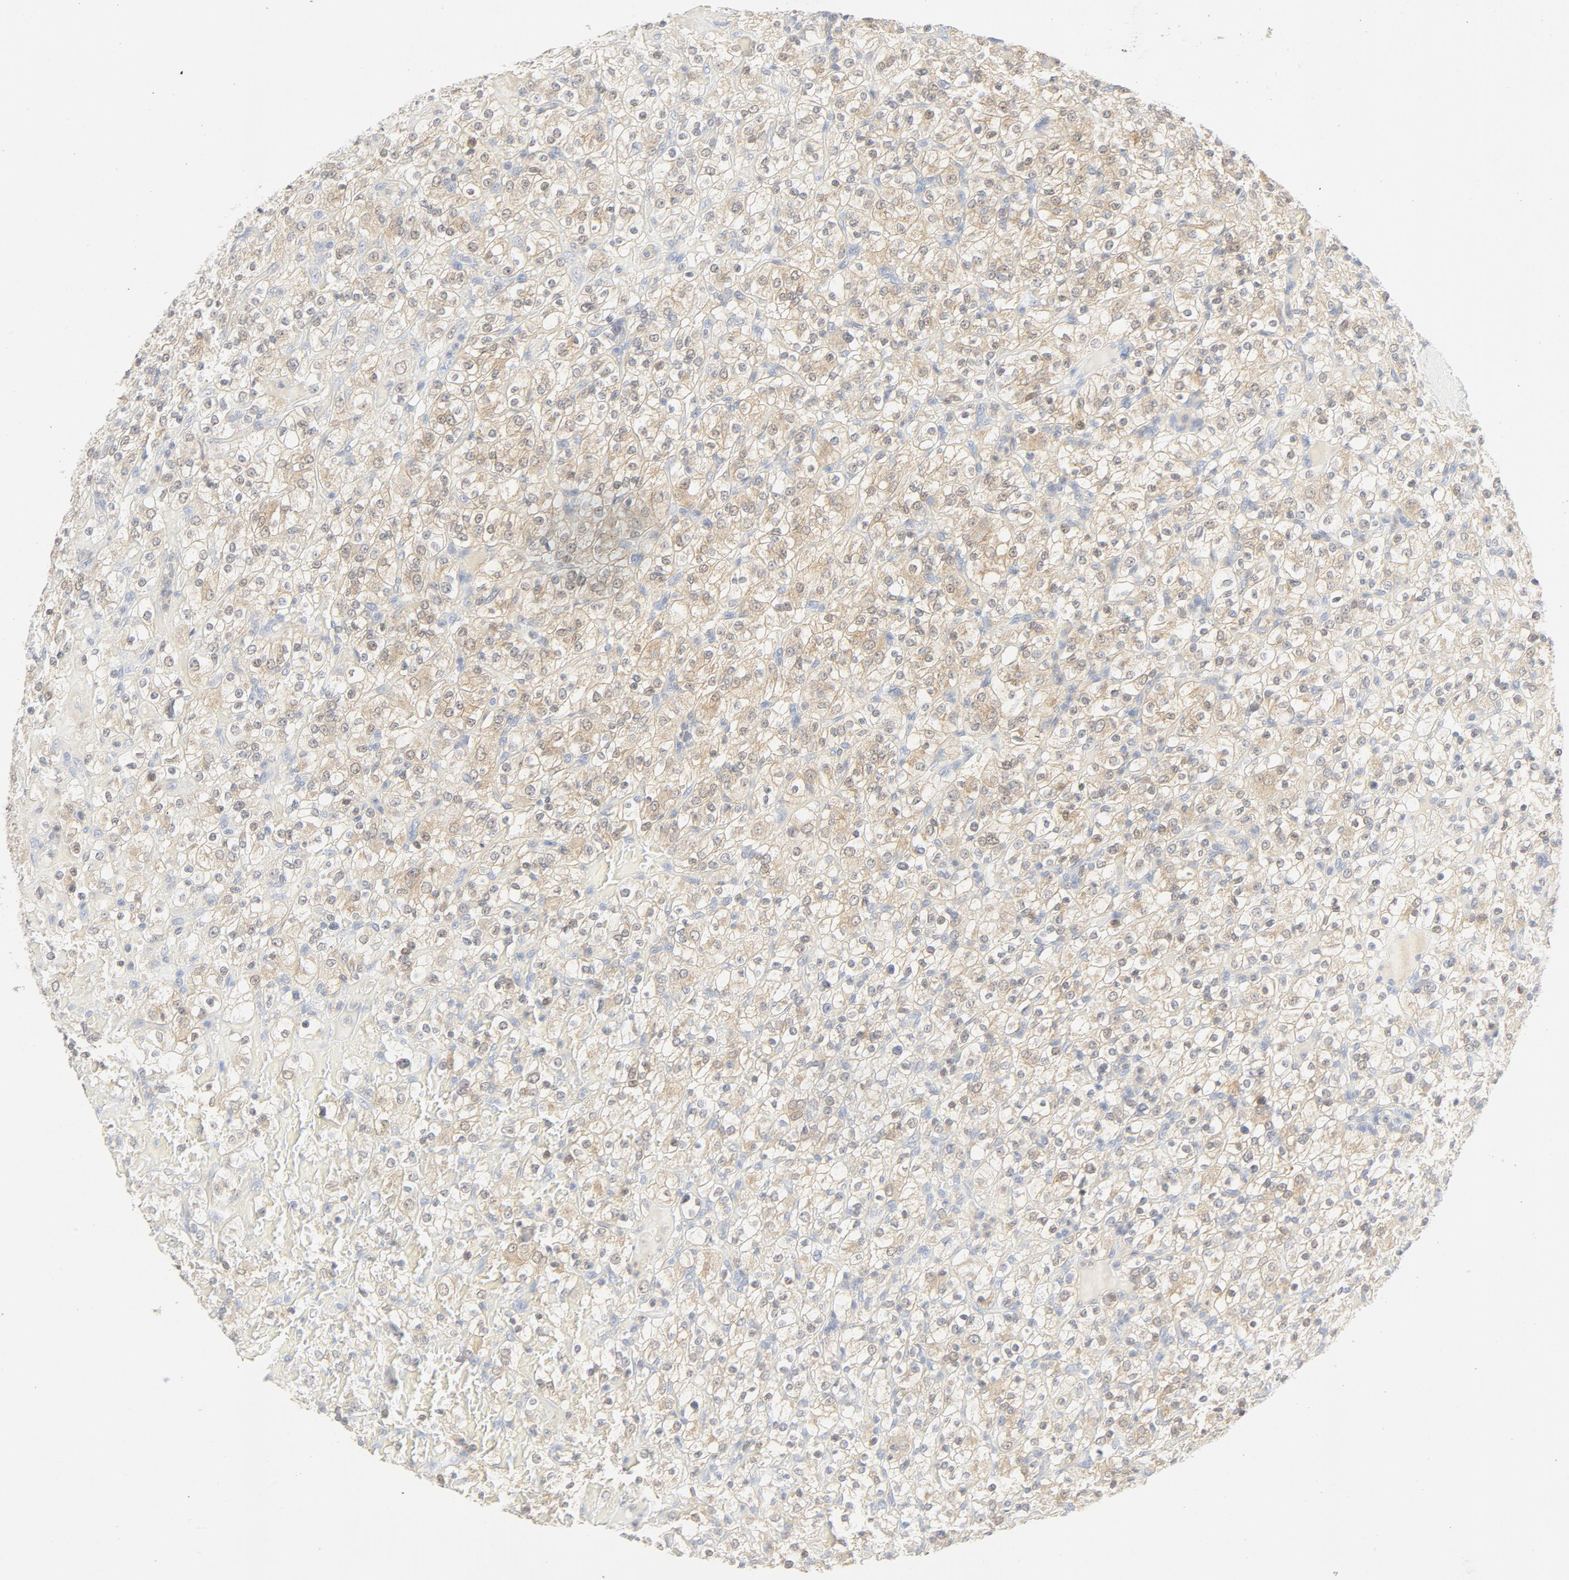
{"staining": {"intensity": "moderate", "quantity": "25%-75%", "location": "cytoplasmic/membranous"}, "tissue": "renal cancer", "cell_type": "Tumor cells", "image_type": "cancer", "snomed": [{"axis": "morphology", "description": "Normal tissue, NOS"}, {"axis": "morphology", "description": "Adenocarcinoma, NOS"}, {"axis": "topography", "description": "Kidney"}], "caption": "DAB immunohistochemical staining of renal adenocarcinoma shows moderate cytoplasmic/membranous protein staining in approximately 25%-75% of tumor cells. (brown staining indicates protein expression, while blue staining denotes nuclei).", "gene": "PGM1", "patient": {"sex": "female", "age": 72}}